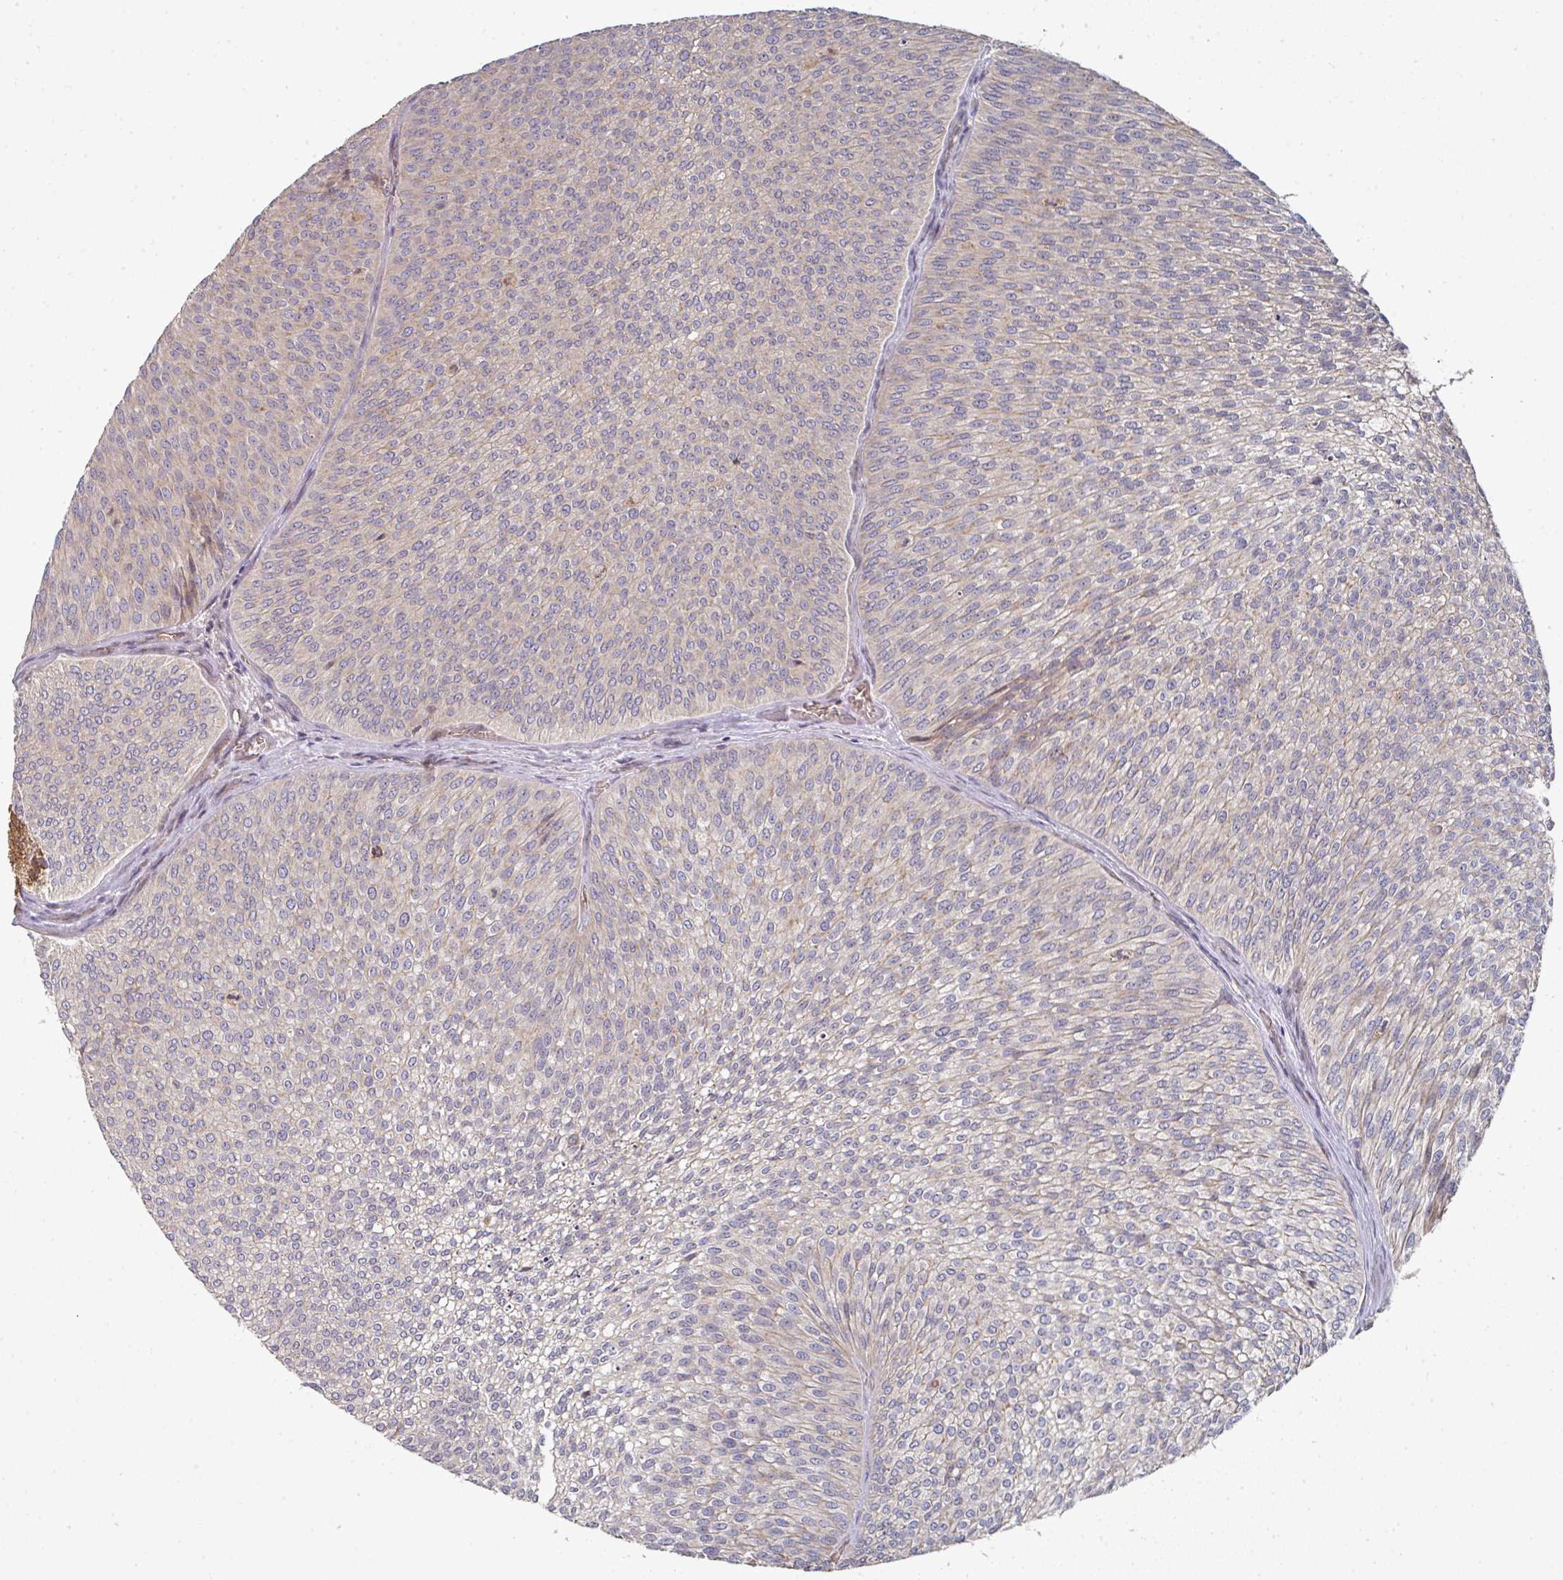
{"staining": {"intensity": "negative", "quantity": "none", "location": "none"}, "tissue": "urothelial cancer", "cell_type": "Tumor cells", "image_type": "cancer", "snomed": [{"axis": "morphology", "description": "Urothelial carcinoma, Low grade"}, {"axis": "topography", "description": "Urinary bladder"}], "caption": "An immunohistochemistry photomicrograph of urothelial cancer is shown. There is no staining in tumor cells of urothelial cancer. (DAB immunohistochemistry, high magnification).", "gene": "EDEM2", "patient": {"sex": "male", "age": 91}}